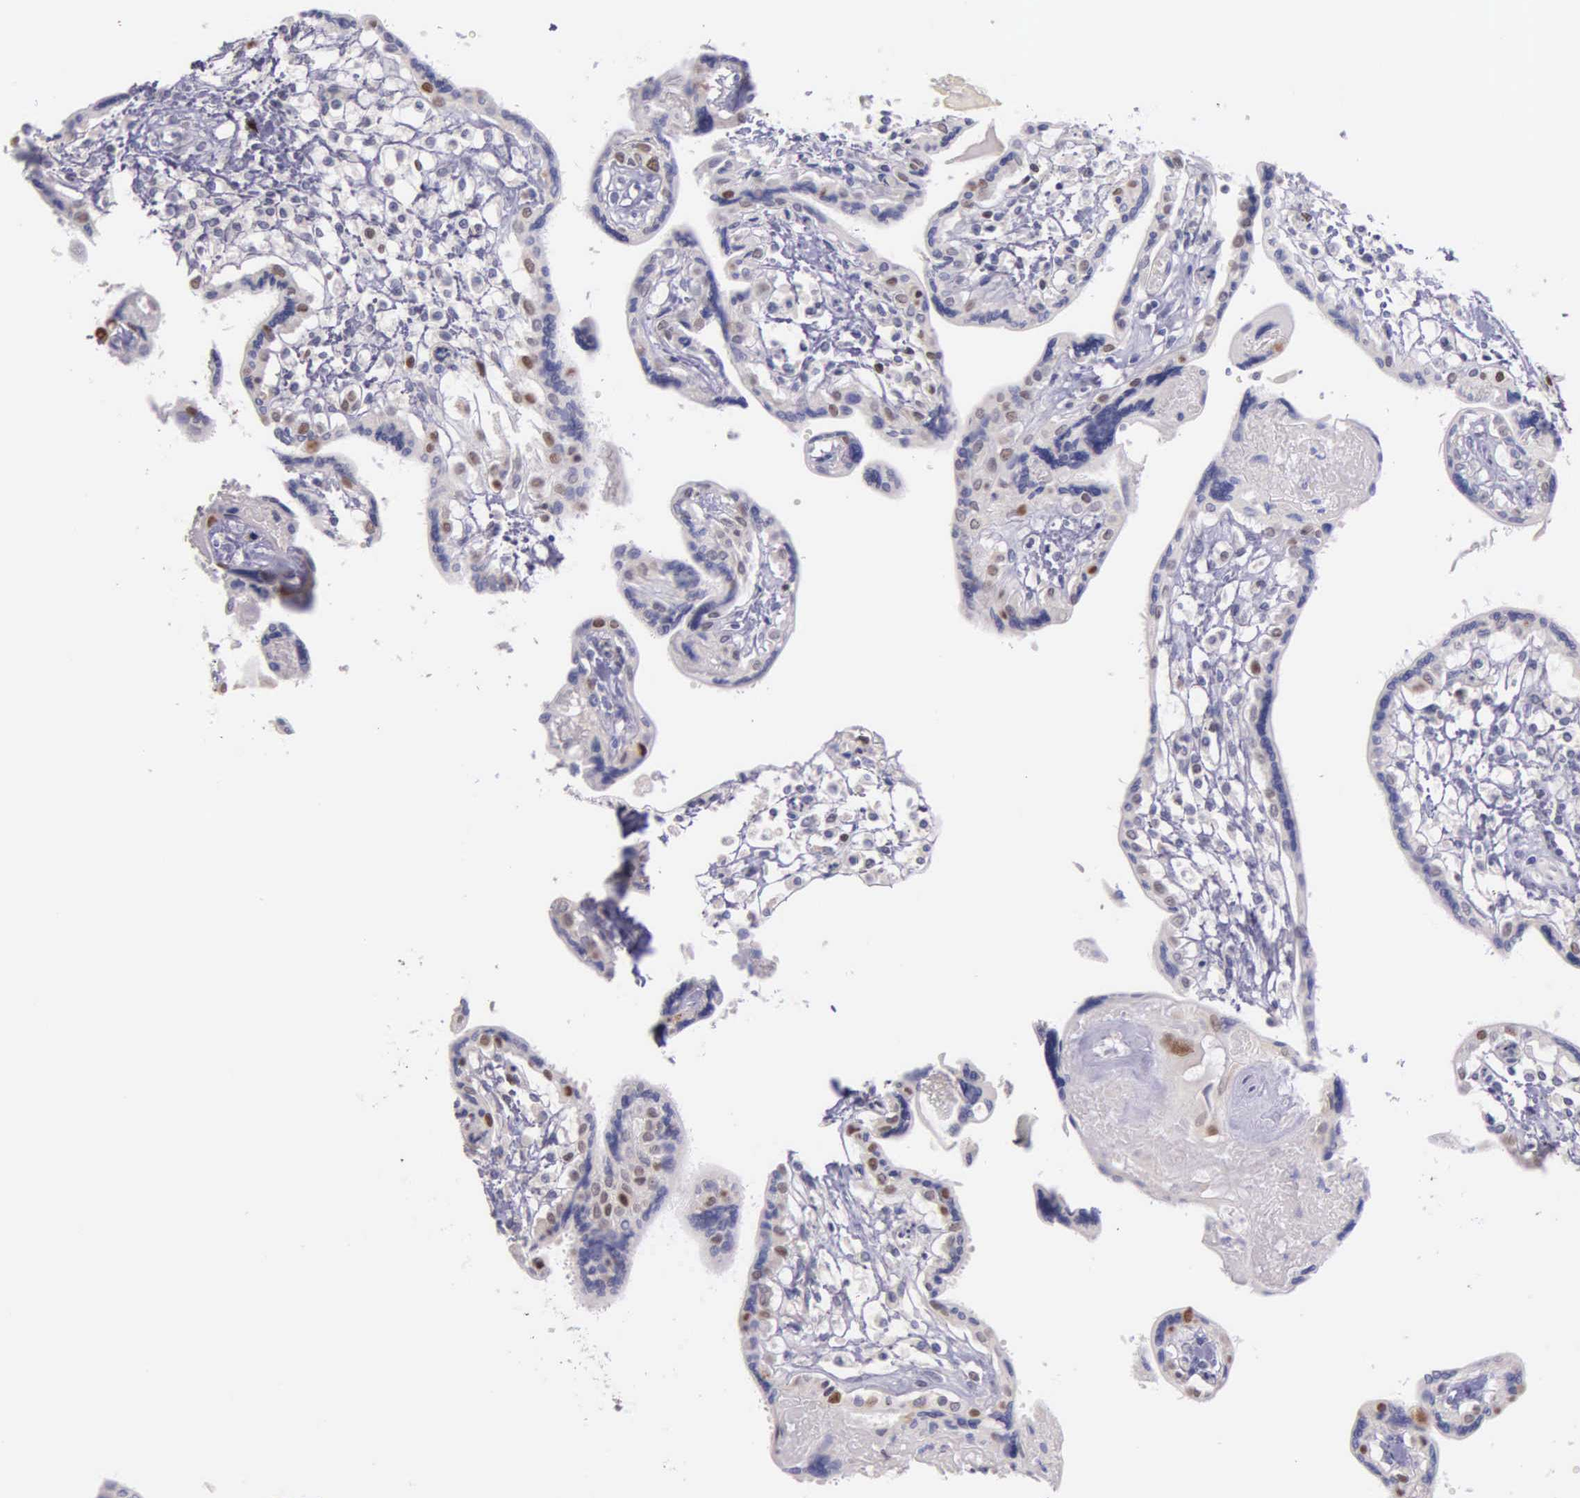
{"staining": {"intensity": "moderate", "quantity": "<25%", "location": "nuclear"}, "tissue": "placenta", "cell_type": "Decidual cells", "image_type": "normal", "snomed": [{"axis": "morphology", "description": "Normal tissue, NOS"}, {"axis": "topography", "description": "Placenta"}], "caption": "Immunohistochemical staining of benign human placenta reveals <25% levels of moderate nuclear protein staining in about <25% of decidual cells. (IHC, brightfield microscopy, high magnification).", "gene": "MCM5", "patient": {"sex": "female", "age": 31}}